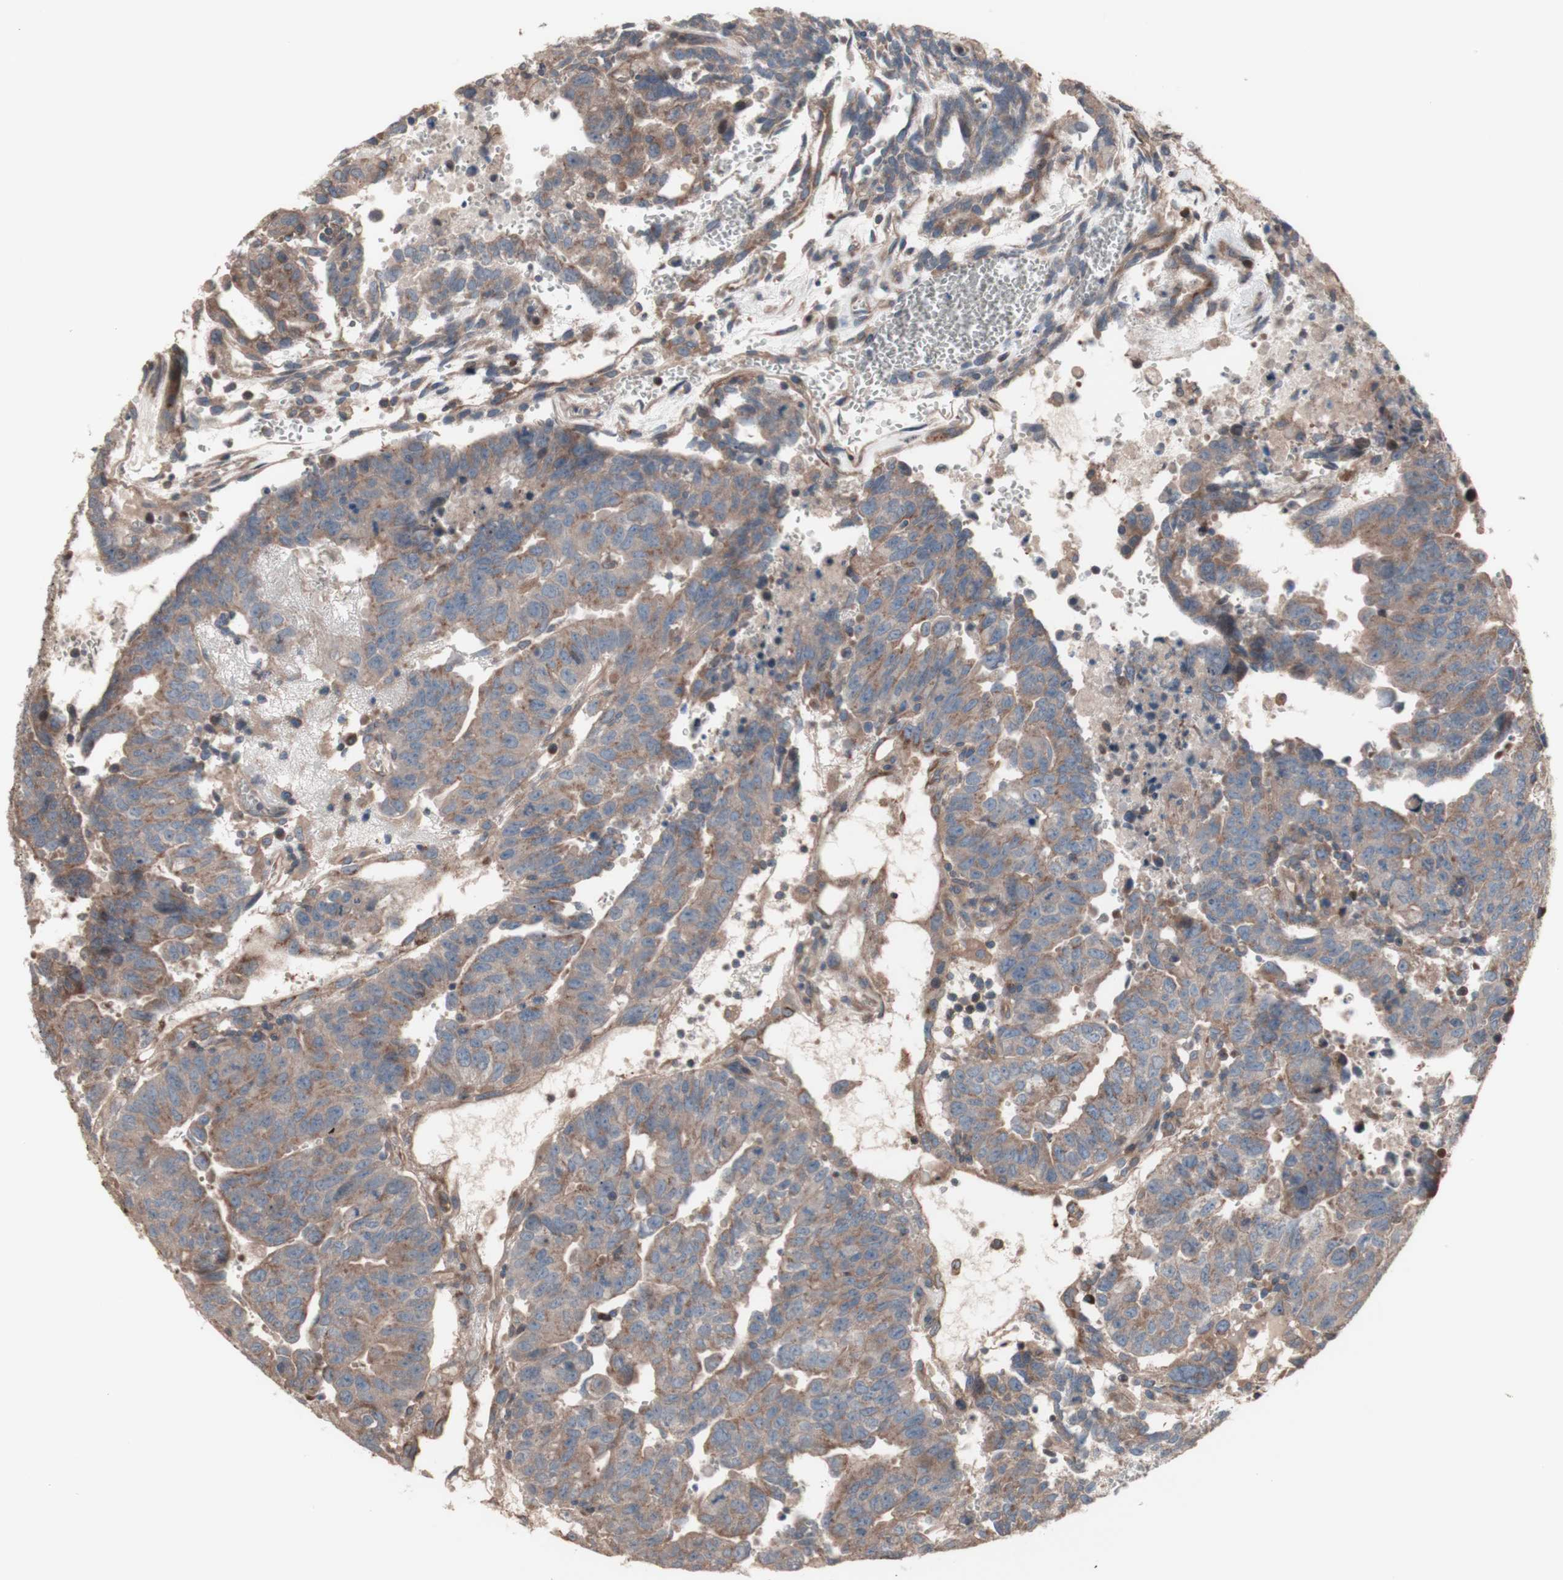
{"staining": {"intensity": "moderate", "quantity": ">75%", "location": "cytoplasmic/membranous"}, "tissue": "testis cancer", "cell_type": "Tumor cells", "image_type": "cancer", "snomed": [{"axis": "morphology", "description": "Seminoma, NOS"}, {"axis": "morphology", "description": "Carcinoma, Embryonal, NOS"}, {"axis": "topography", "description": "Testis"}], "caption": "DAB (3,3'-diaminobenzidine) immunohistochemical staining of testis cancer (embryonal carcinoma) exhibits moderate cytoplasmic/membranous protein positivity in approximately >75% of tumor cells.", "gene": "COPB1", "patient": {"sex": "male", "age": 52}}